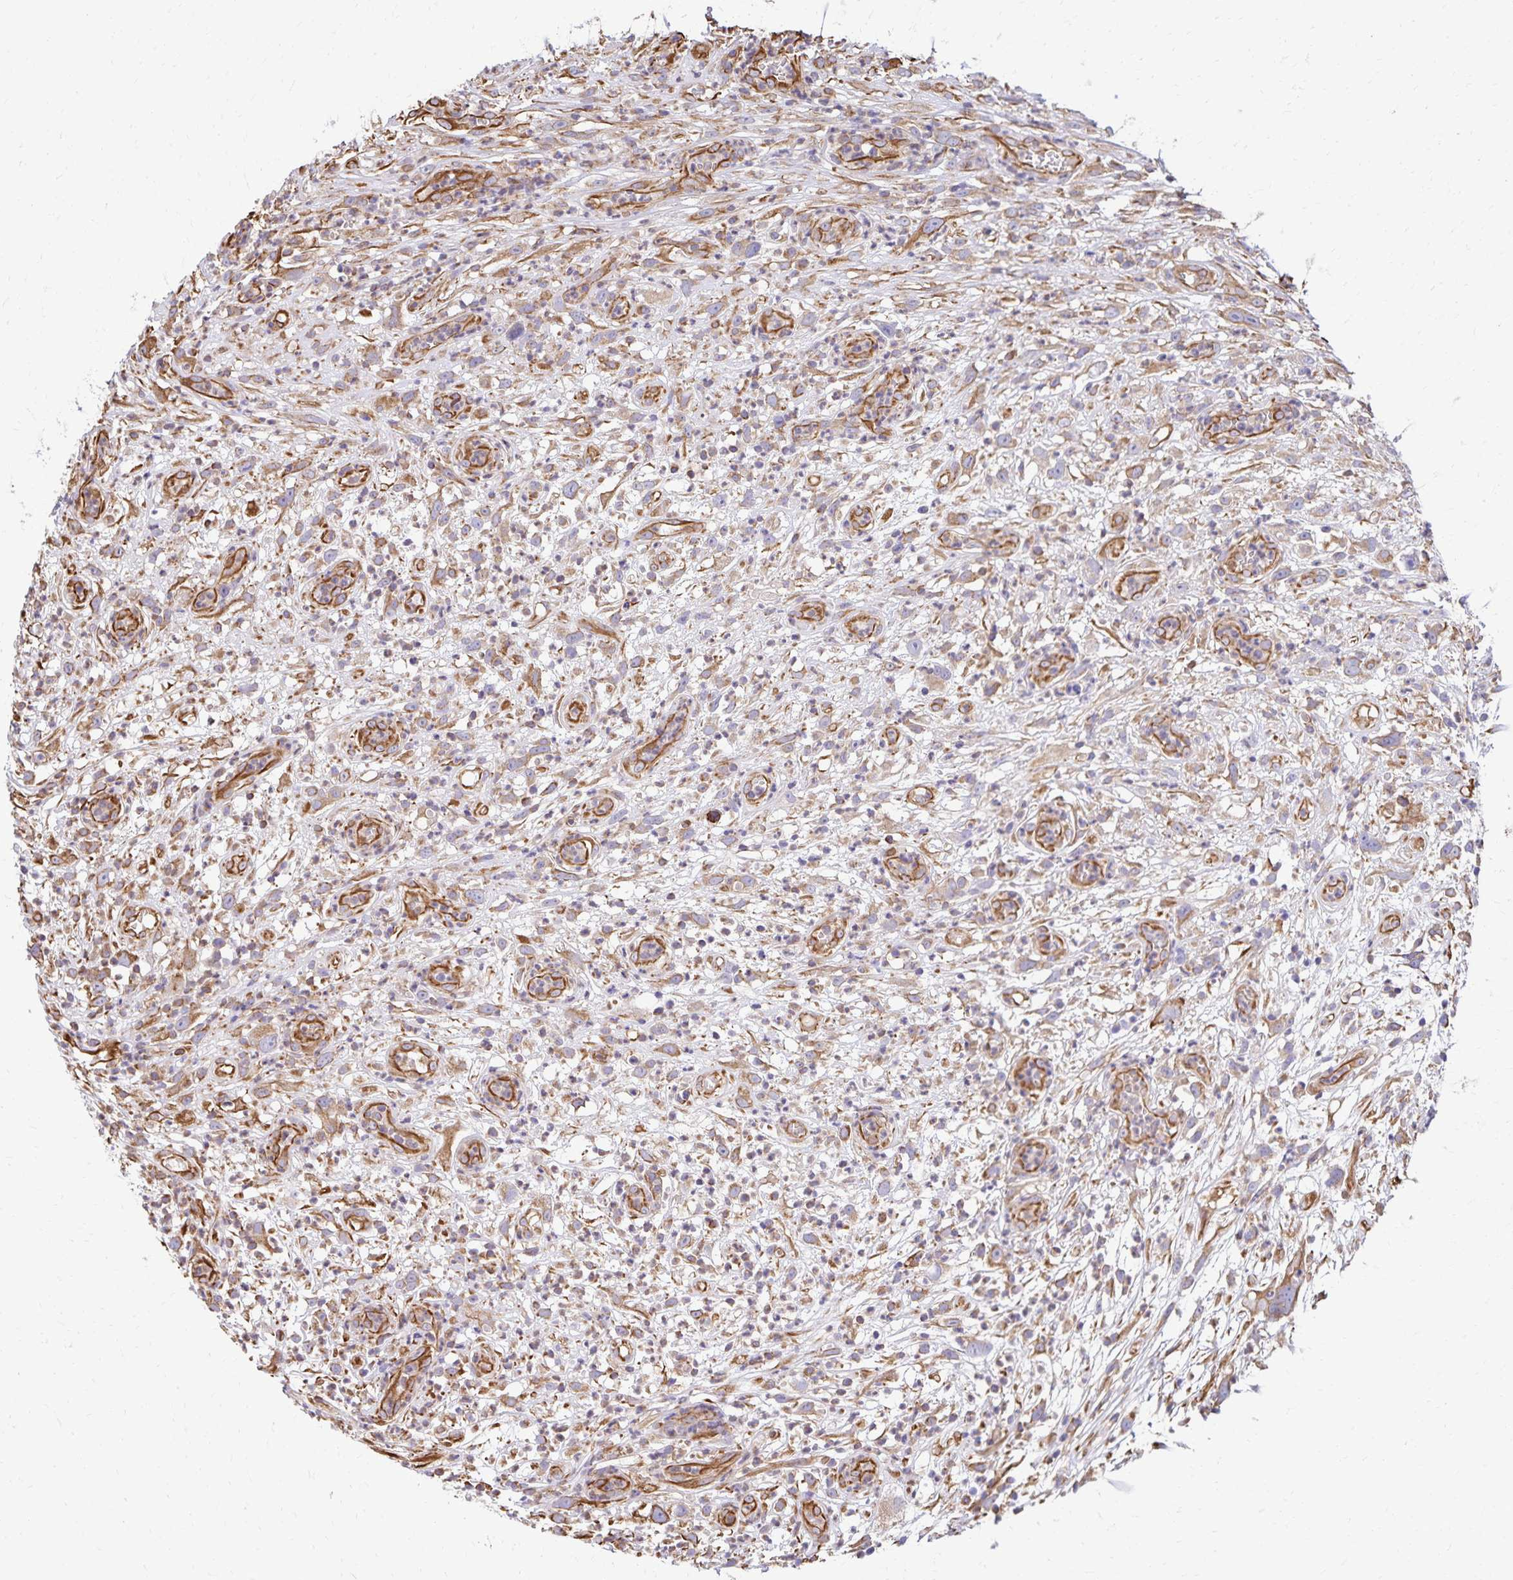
{"staining": {"intensity": "moderate", "quantity": "25%-75%", "location": "cytoplasmic/membranous"}, "tissue": "head and neck cancer", "cell_type": "Tumor cells", "image_type": "cancer", "snomed": [{"axis": "morphology", "description": "Squamous cell carcinoma, NOS"}, {"axis": "topography", "description": "Head-Neck"}], "caption": "Approximately 25%-75% of tumor cells in human squamous cell carcinoma (head and neck) show moderate cytoplasmic/membranous protein expression as visualized by brown immunohistochemical staining.", "gene": "TRPV6", "patient": {"sex": "male", "age": 65}}